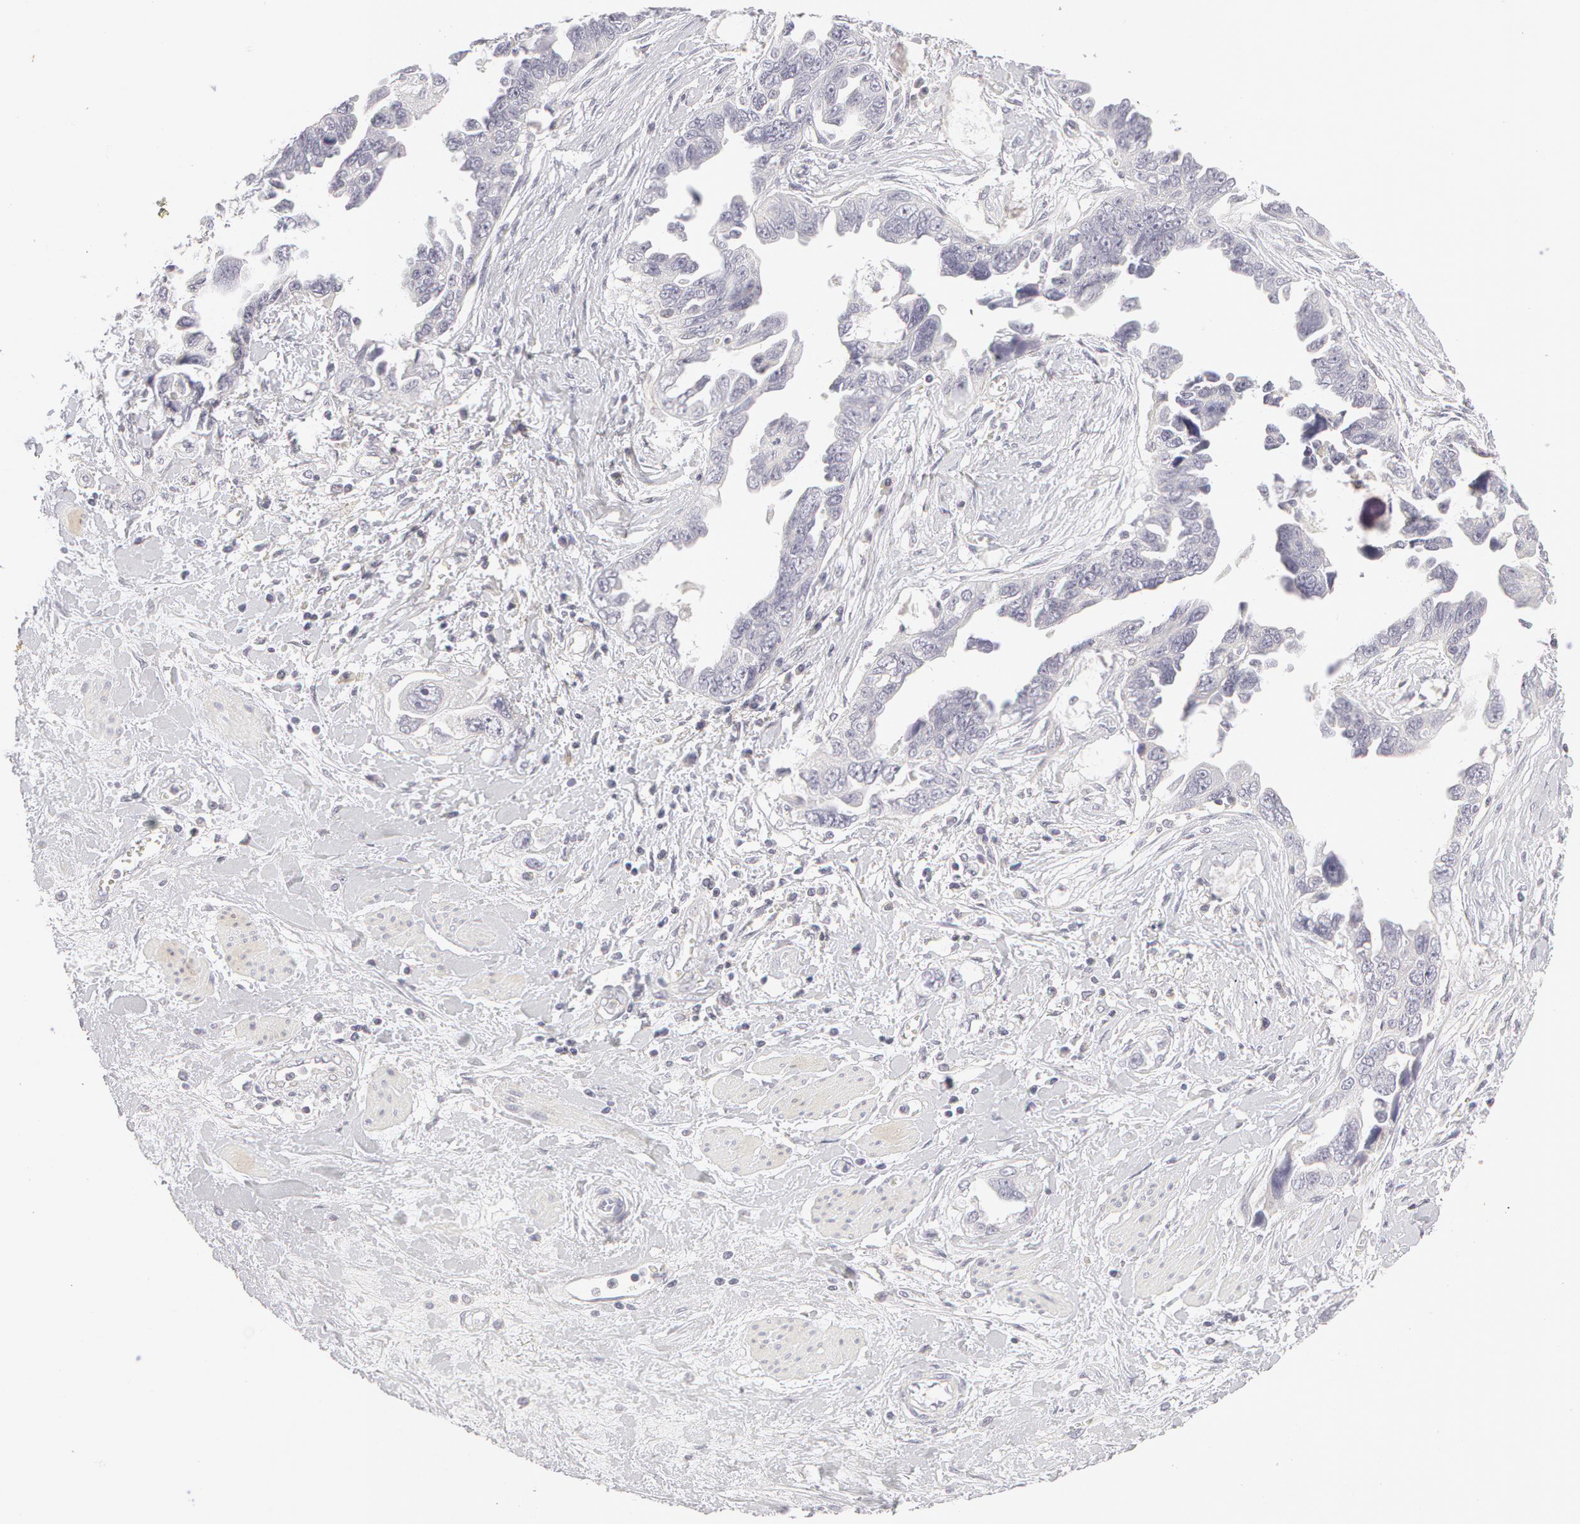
{"staining": {"intensity": "negative", "quantity": "none", "location": "none"}, "tissue": "ovarian cancer", "cell_type": "Tumor cells", "image_type": "cancer", "snomed": [{"axis": "morphology", "description": "Cystadenocarcinoma, serous, NOS"}, {"axis": "topography", "description": "Ovary"}], "caption": "An immunohistochemistry (IHC) image of ovarian cancer (serous cystadenocarcinoma) is shown. There is no staining in tumor cells of ovarian cancer (serous cystadenocarcinoma).", "gene": "ABCB1", "patient": {"sex": "female", "age": 63}}